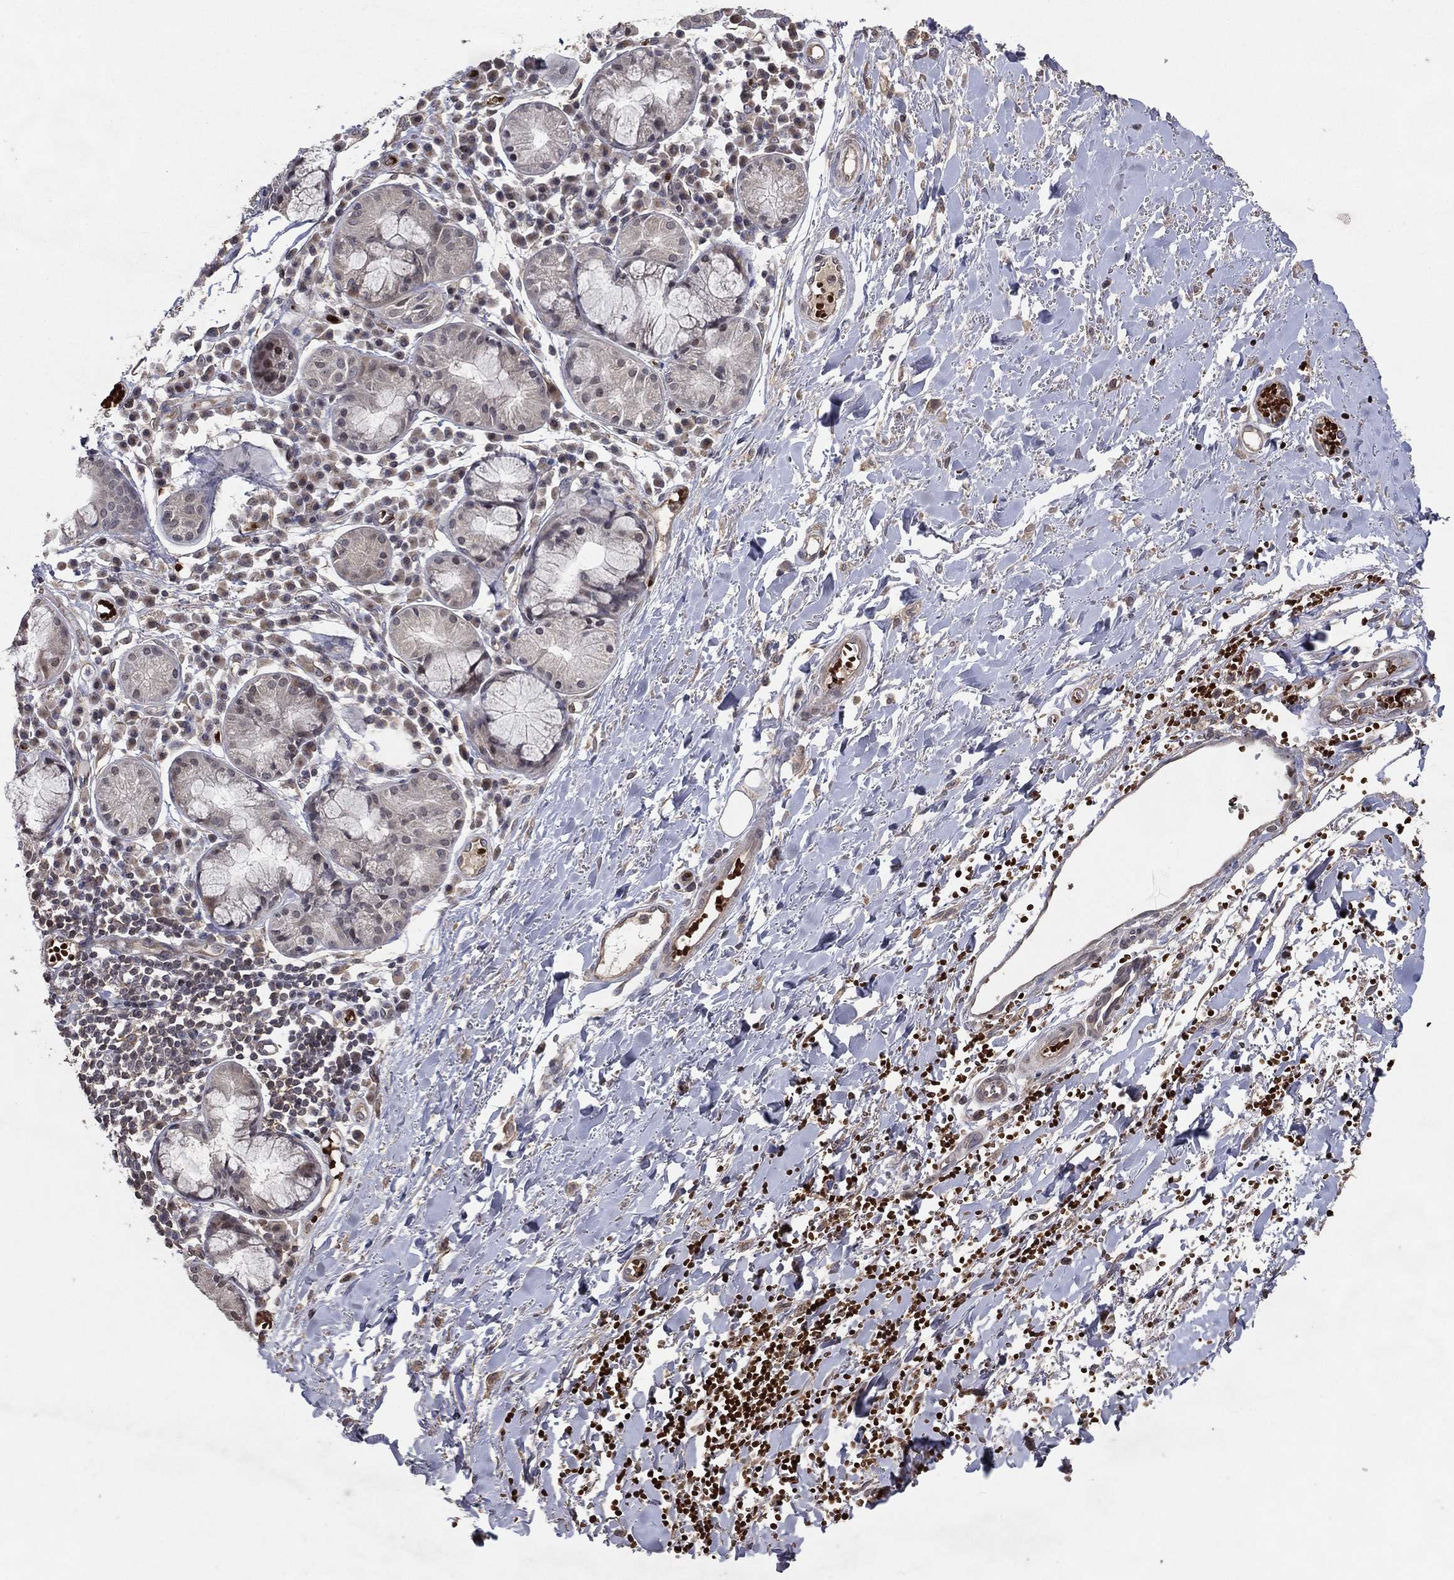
{"staining": {"intensity": "negative", "quantity": "none", "location": "none"}, "tissue": "soft tissue", "cell_type": "Fibroblasts", "image_type": "normal", "snomed": [{"axis": "morphology", "description": "Normal tissue, NOS"}, {"axis": "topography", "description": "Cartilage tissue"}], "caption": "Immunohistochemistry image of benign soft tissue: soft tissue stained with DAB shows no significant protein positivity in fibroblasts. Brightfield microscopy of immunohistochemistry stained with DAB (brown) and hematoxylin (blue), captured at high magnification.", "gene": "DNAH7", "patient": {"sex": "male", "age": 81}}